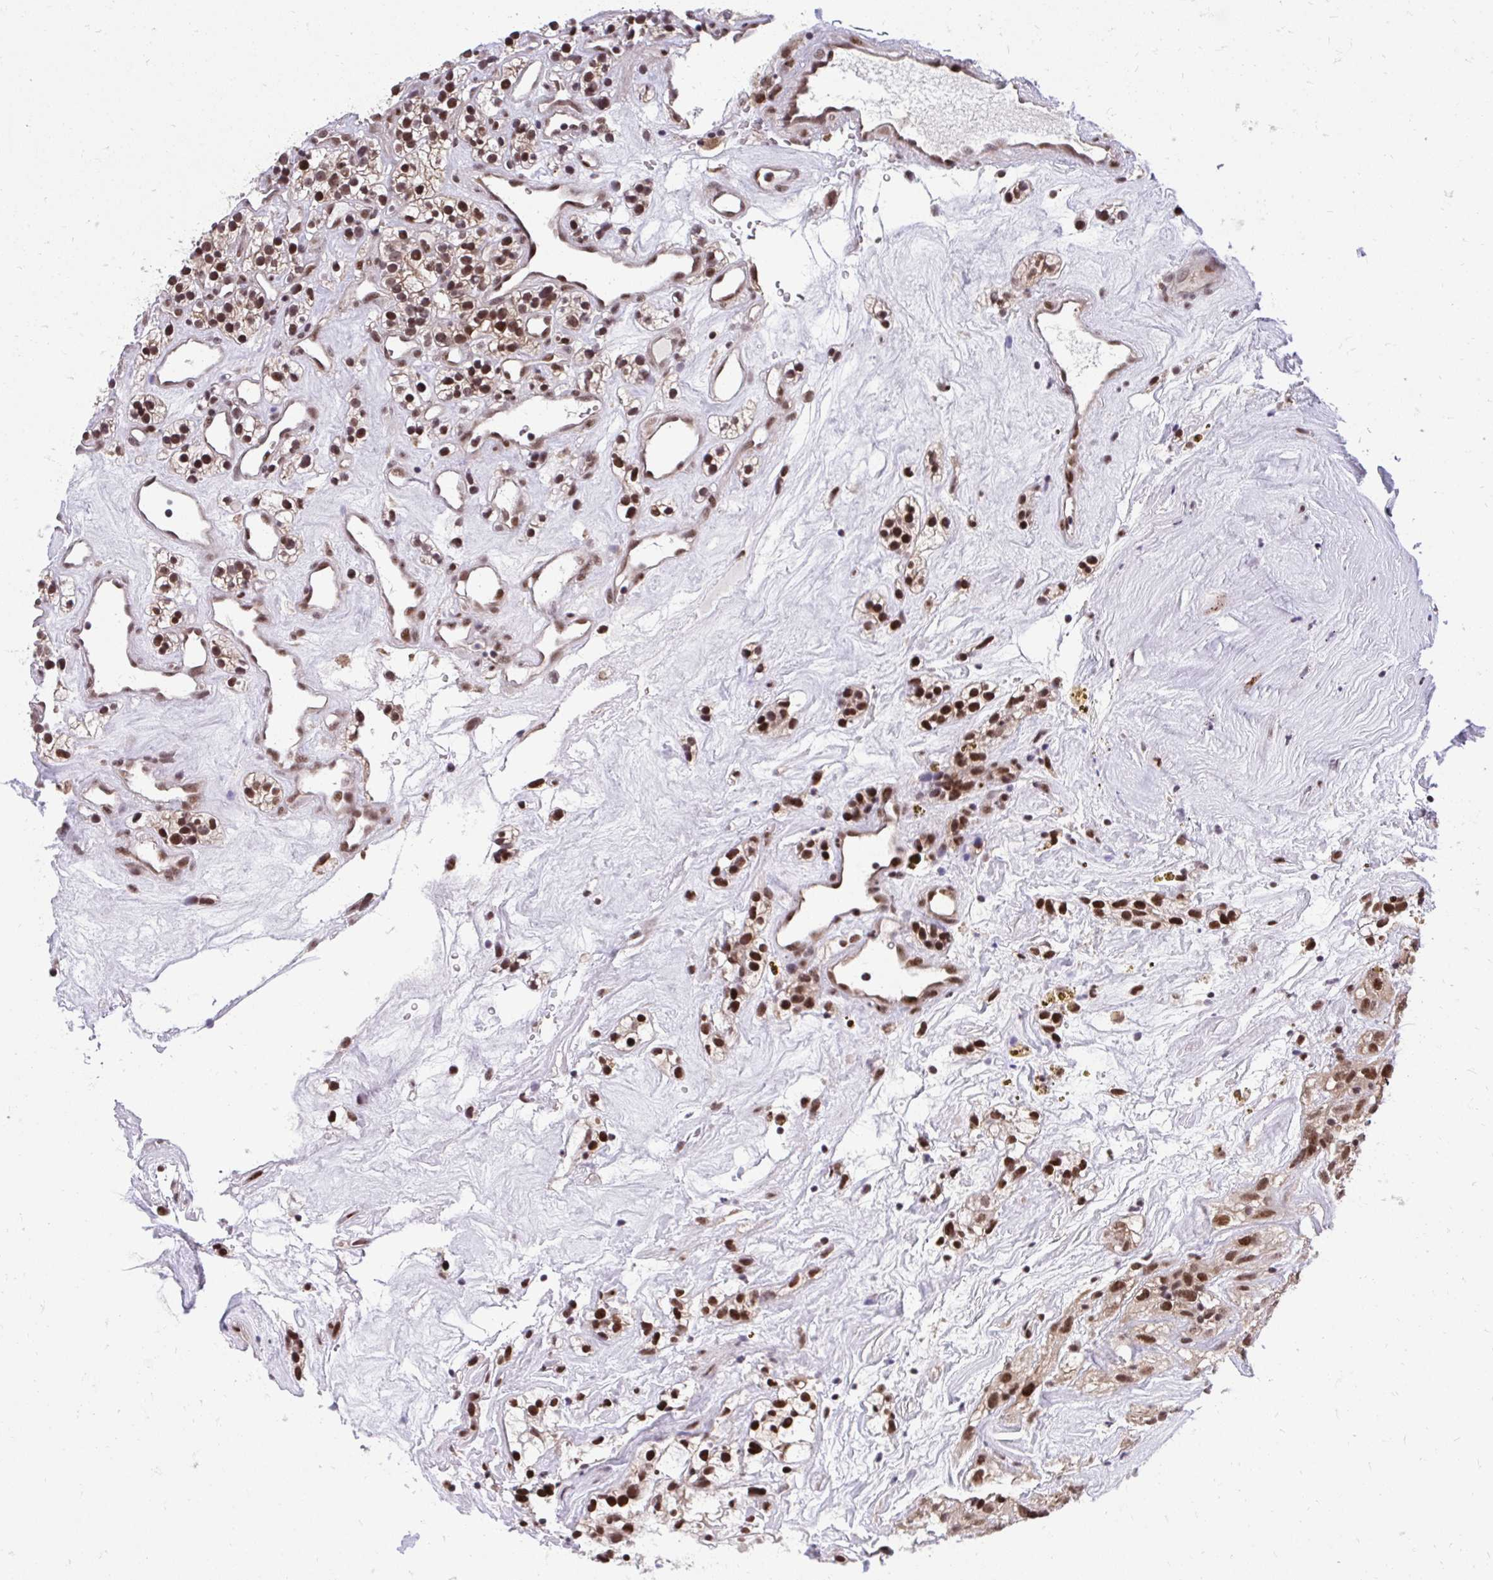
{"staining": {"intensity": "strong", "quantity": ">75%", "location": "cytoplasmic/membranous,nuclear"}, "tissue": "renal cancer", "cell_type": "Tumor cells", "image_type": "cancer", "snomed": [{"axis": "morphology", "description": "Adenocarcinoma, NOS"}, {"axis": "topography", "description": "Kidney"}], "caption": "Immunohistochemical staining of renal cancer reveals high levels of strong cytoplasmic/membranous and nuclear protein expression in about >75% of tumor cells. Nuclei are stained in blue.", "gene": "HOXA4", "patient": {"sex": "female", "age": 57}}